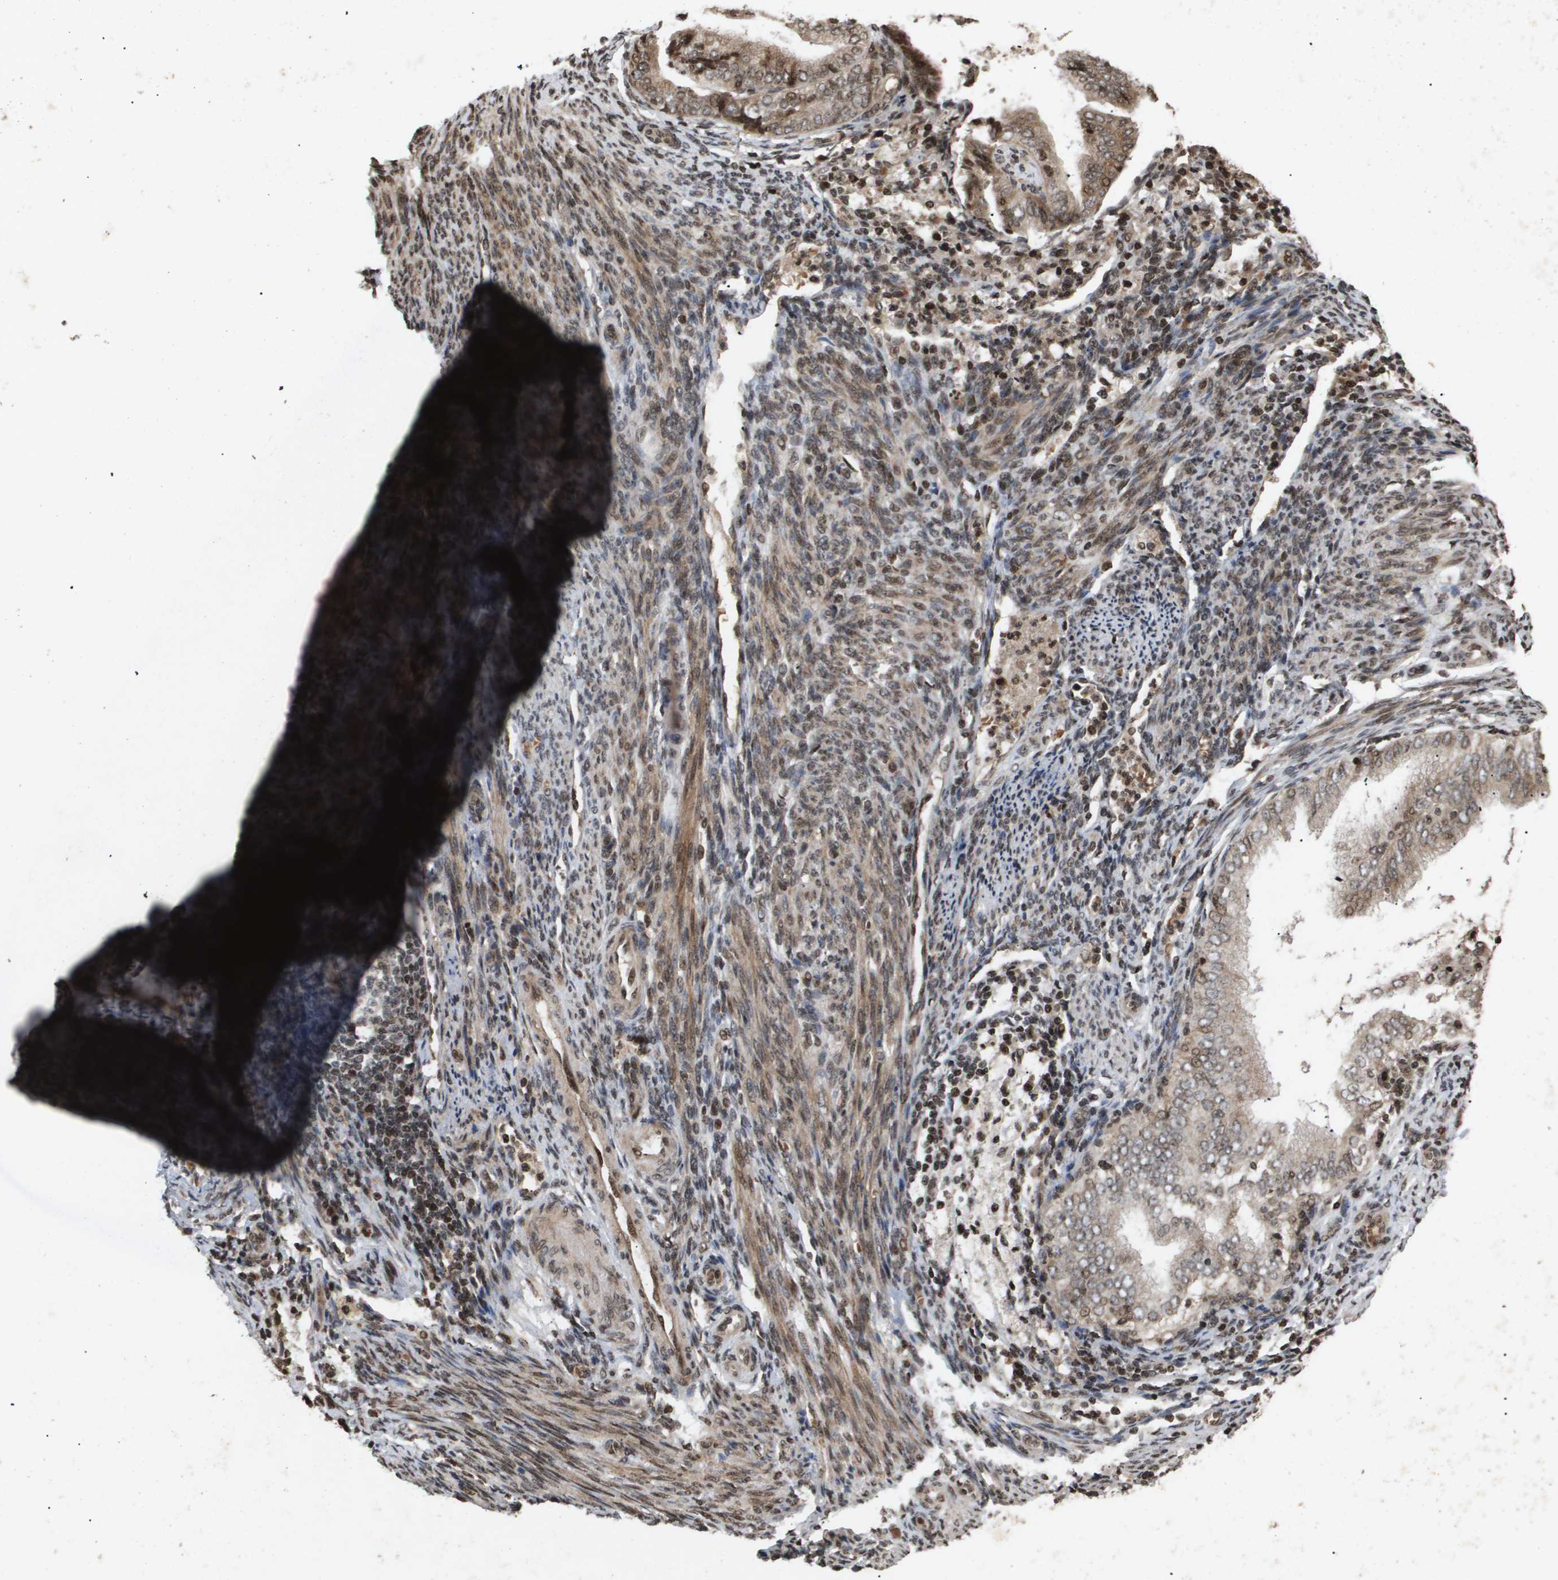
{"staining": {"intensity": "weak", "quantity": ">75%", "location": "cytoplasmic/membranous"}, "tissue": "endometrial cancer", "cell_type": "Tumor cells", "image_type": "cancer", "snomed": [{"axis": "morphology", "description": "Adenocarcinoma, NOS"}, {"axis": "topography", "description": "Endometrium"}], "caption": "High-magnification brightfield microscopy of adenocarcinoma (endometrial) stained with DAB (3,3'-diaminobenzidine) (brown) and counterstained with hematoxylin (blue). tumor cells exhibit weak cytoplasmic/membranous expression is appreciated in approximately>75% of cells.", "gene": "HSPA6", "patient": {"sex": "female", "age": 58}}